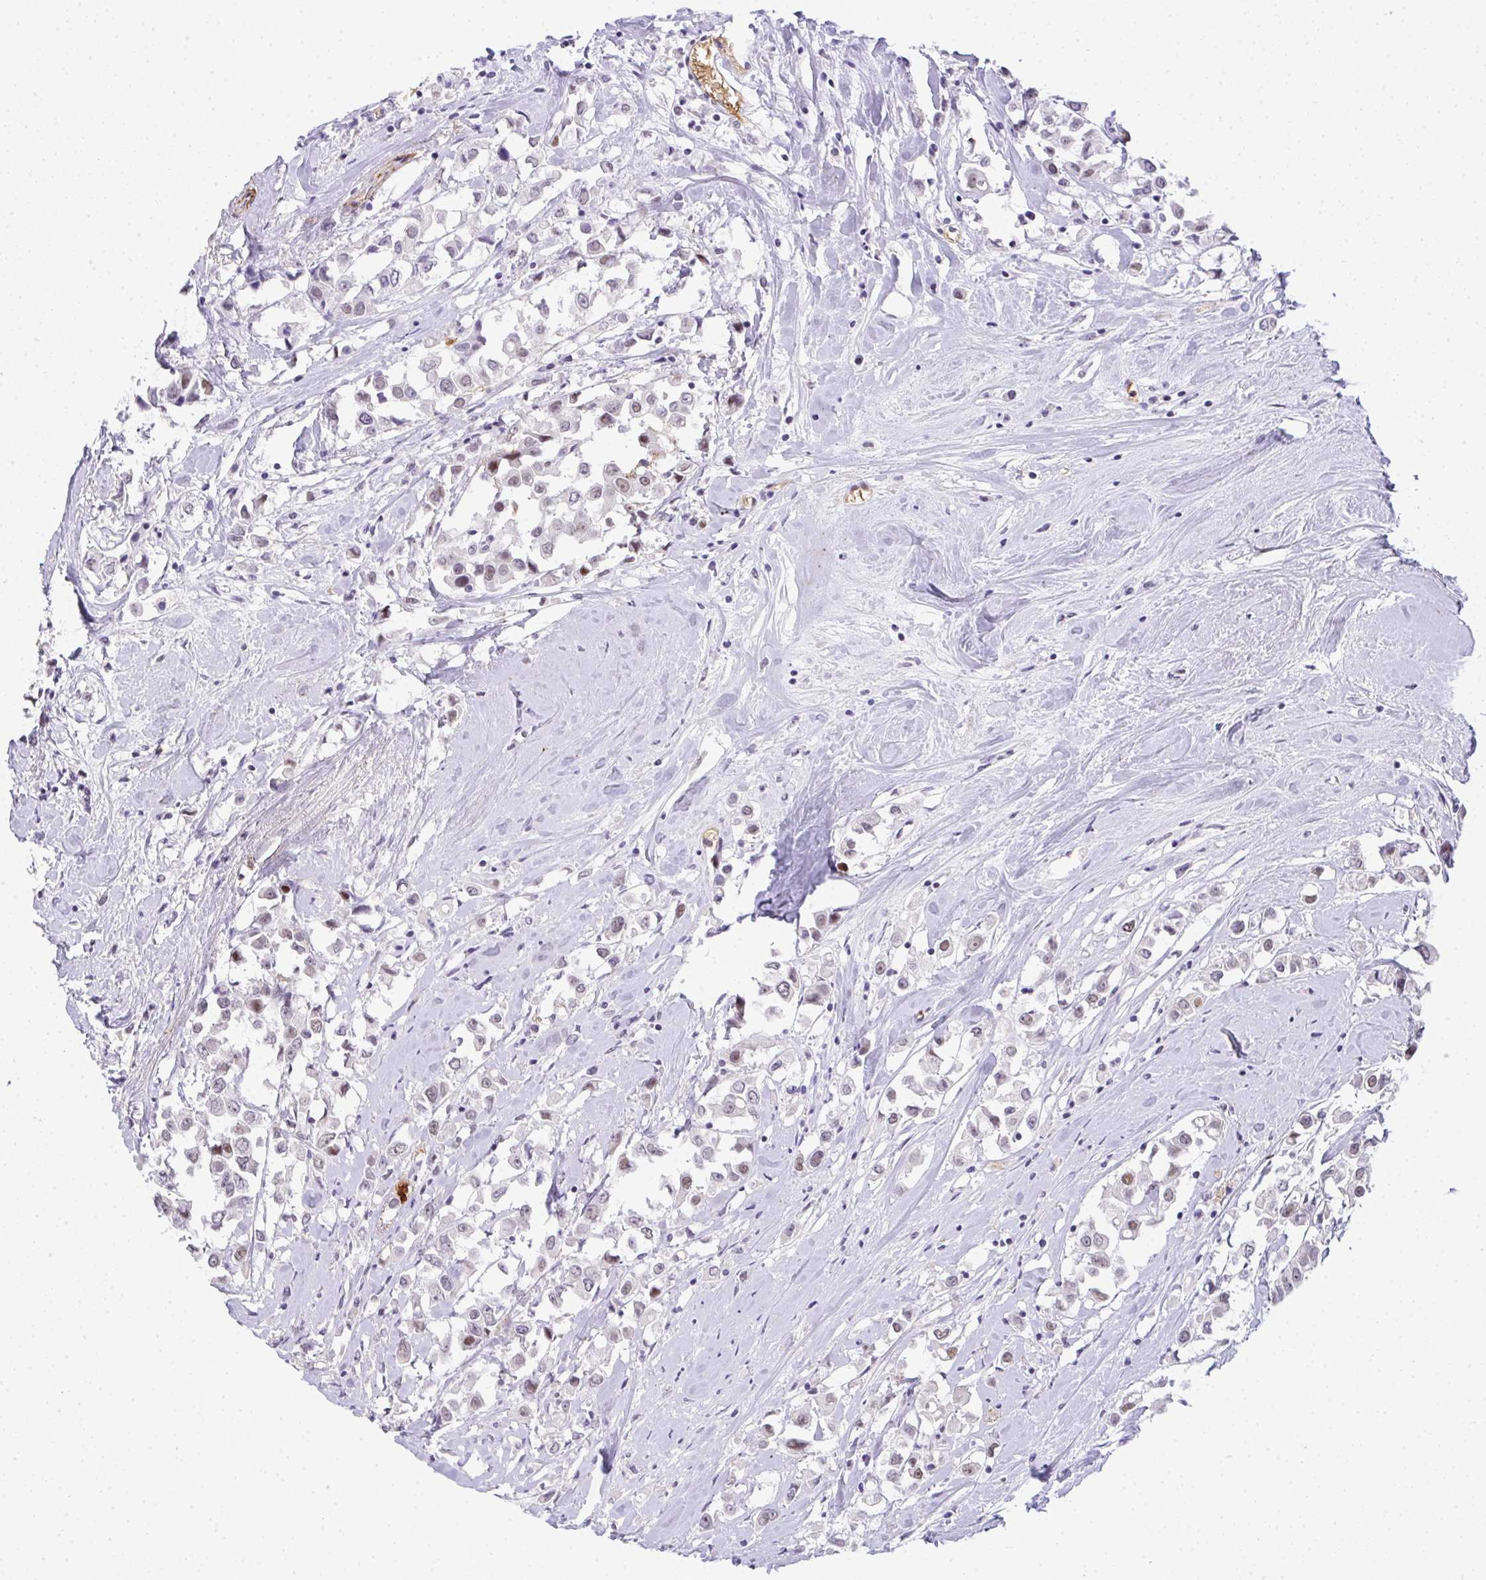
{"staining": {"intensity": "weak", "quantity": "25%-75%", "location": "nuclear"}, "tissue": "breast cancer", "cell_type": "Tumor cells", "image_type": "cancer", "snomed": [{"axis": "morphology", "description": "Duct carcinoma"}, {"axis": "topography", "description": "Breast"}], "caption": "Breast invasive ductal carcinoma was stained to show a protein in brown. There is low levels of weak nuclear staining in about 25%-75% of tumor cells. (DAB = brown stain, brightfield microscopy at high magnification).", "gene": "TNMD", "patient": {"sex": "female", "age": 61}}